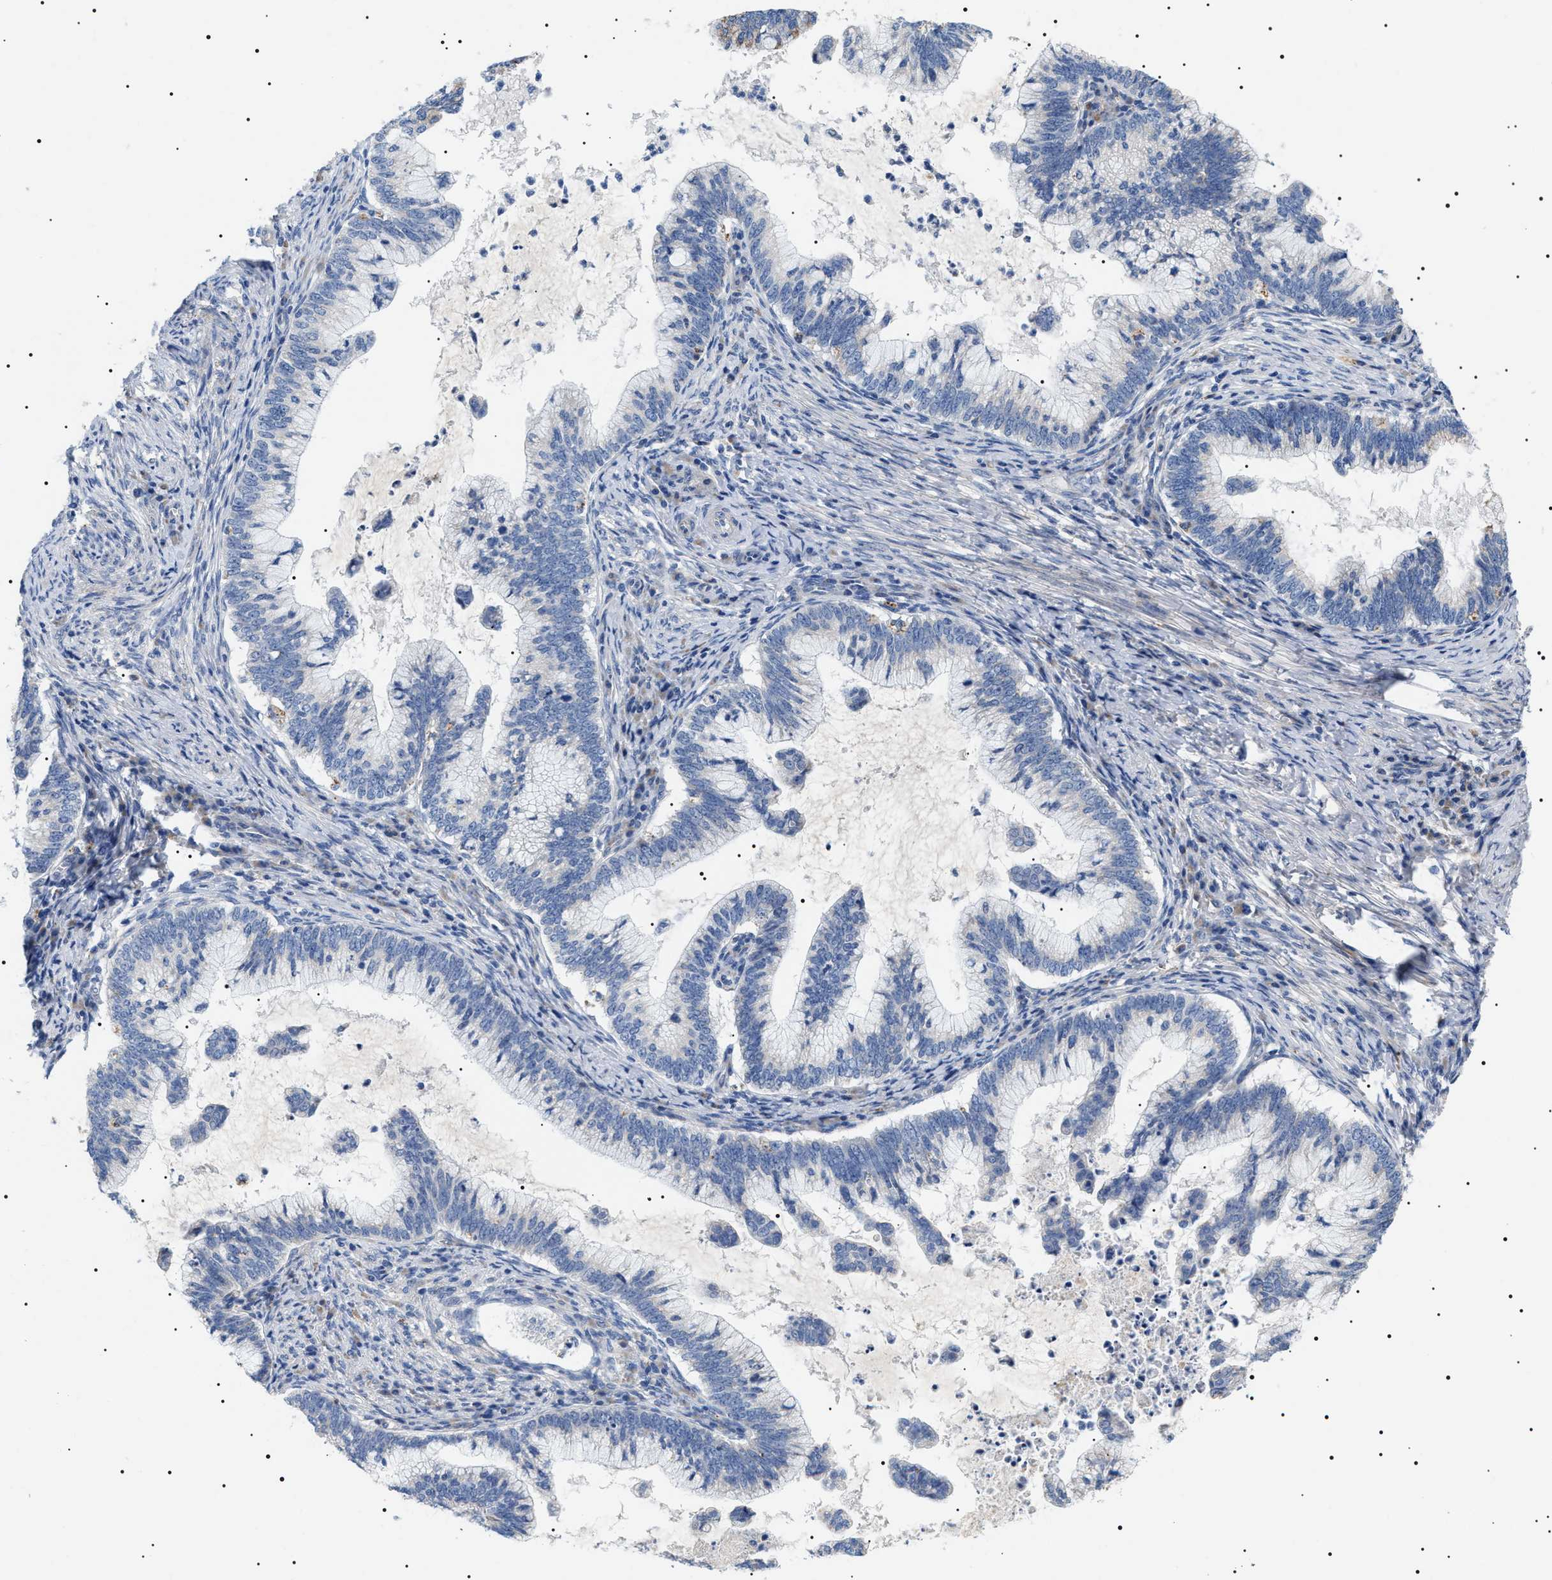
{"staining": {"intensity": "negative", "quantity": "none", "location": "none"}, "tissue": "cervical cancer", "cell_type": "Tumor cells", "image_type": "cancer", "snomed": [{"axis": "morphology", "description": "Adenocarcinoma, NOS"}, {"axis": "topography", "description": "Cervix"}], "caption": "The IHC histopathology image has no significant staining in tumor cells of cervical cancer (adenocarcinoma) tissue.", "gene": "TMEM222", "patient": {"sex": "female", "age": 36}}